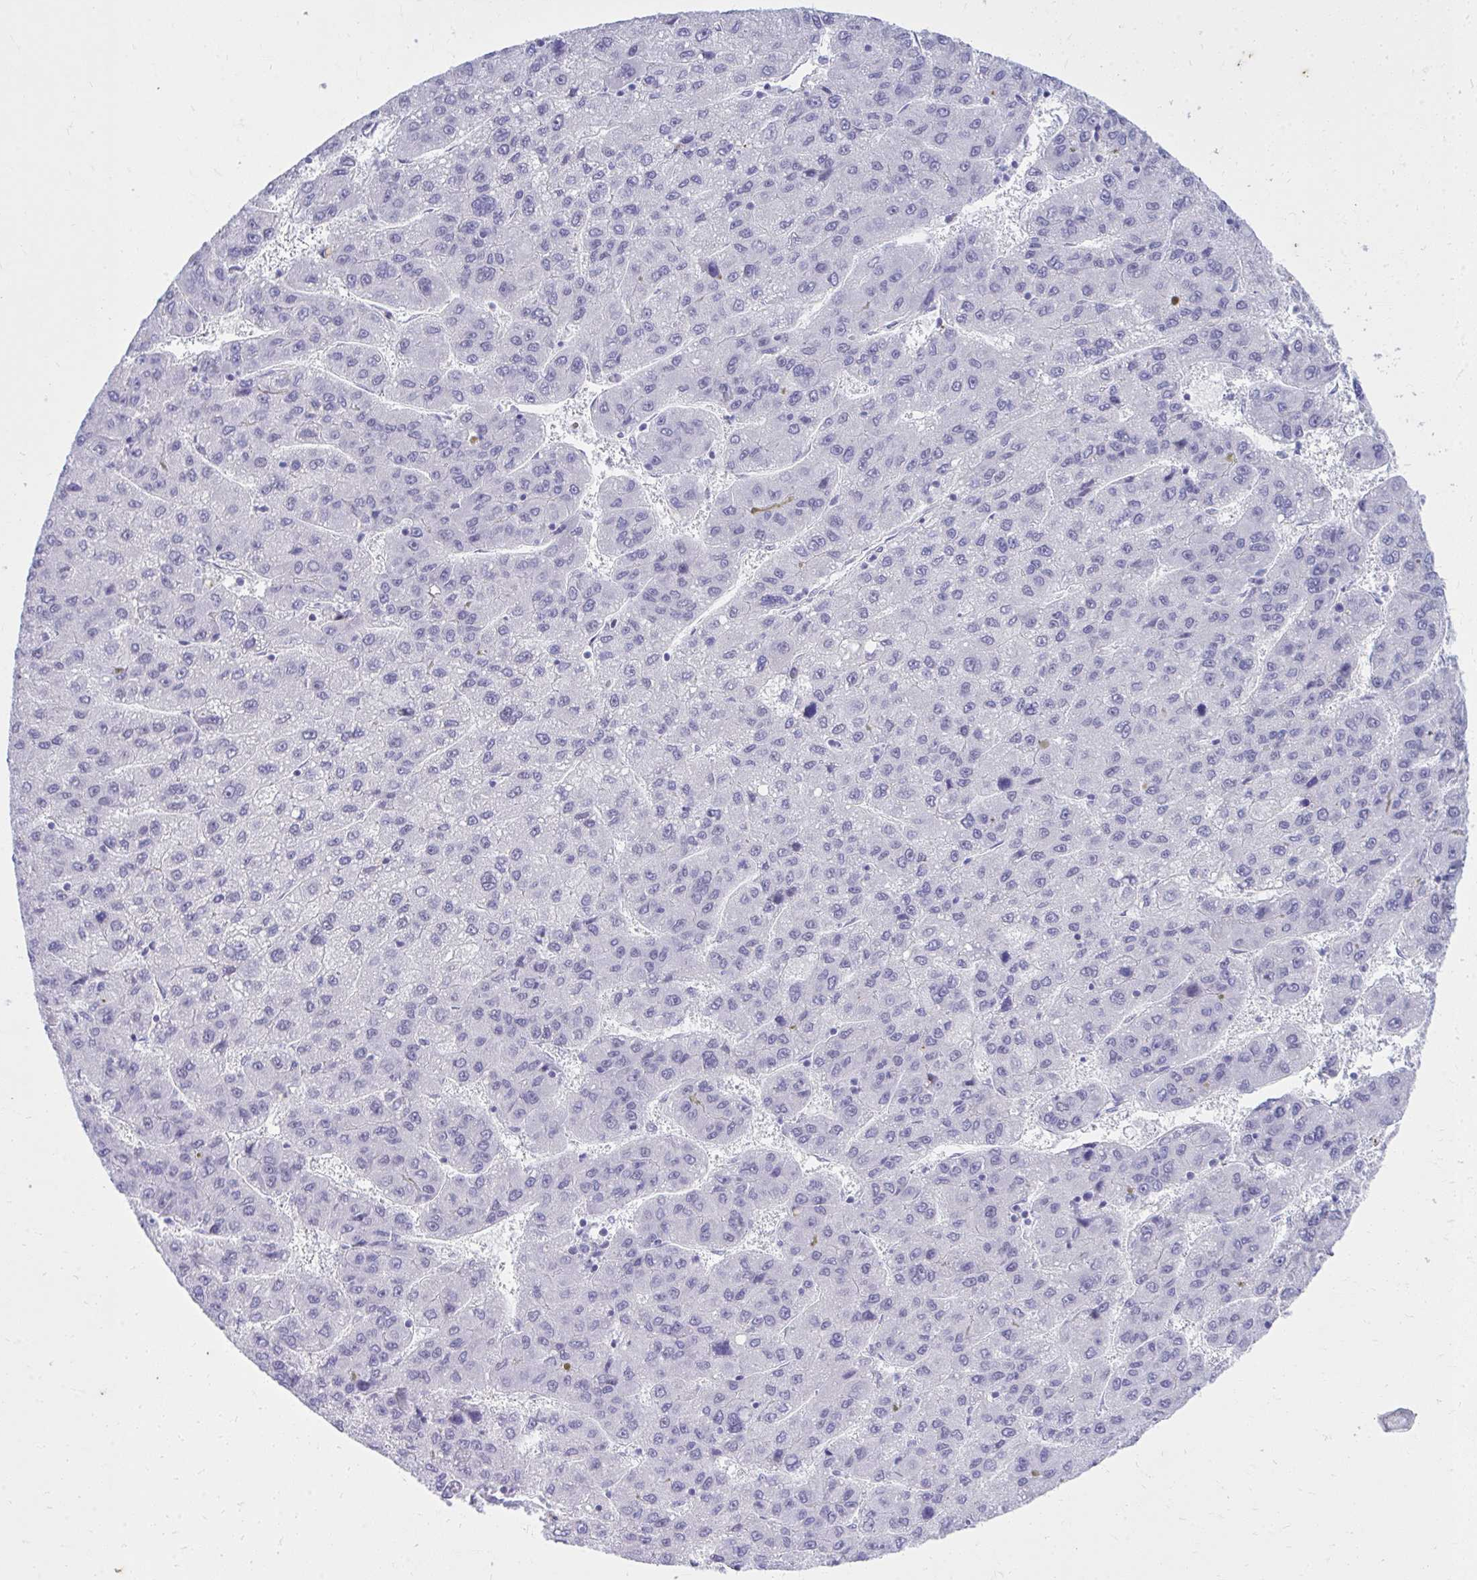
{"staining": {"intensity": "negative", "quantity": "none", "location": "none"}, "tissue": "liver cancer", "cell_type": "Tumor cells", "image_type": "cancer", "snomed": [{"axis": "morphology", "description": "Carcinoma, Hepatocellular, NOS"}, {"axis": "topography", "description": "Liver"}], "caption": "Immunohistochemistry photomicrograph of neoplastic tissue: liver hepatocellular carcinoma stained with DAB (3,3'-diaminobenzidine) exhibits no significant protein staining in tumor cells. Nuclei are stained in blue.", "gene": "KLK1", "patient": {"sex": "female", "age": 82}}